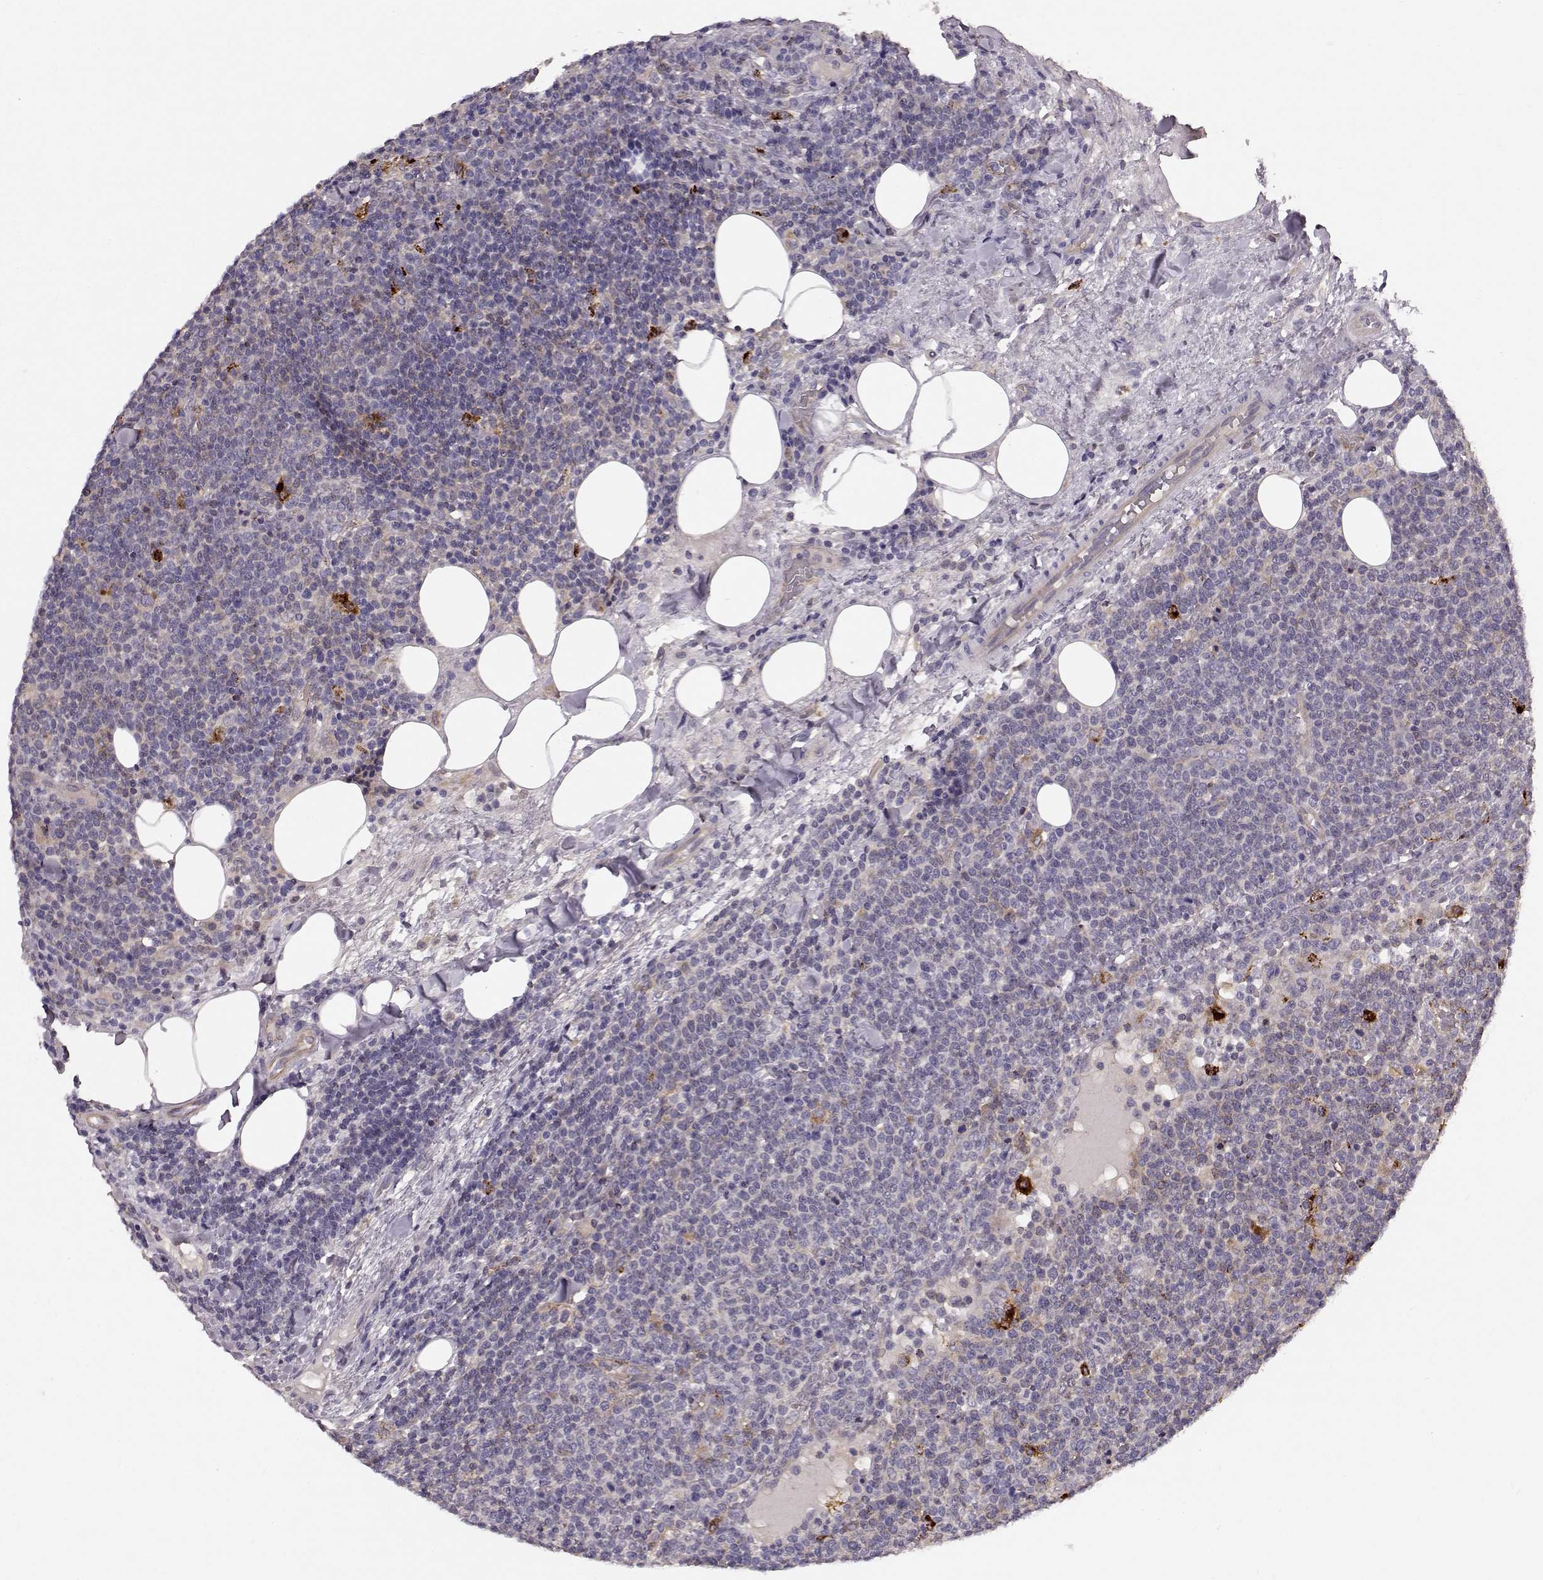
{"staining": {"intensity": "moderate", "quantity": "<25%", "location": "cytoplasmic/membranous"}, "tissue": "lymphoma", "cell_type": "Tumor cells", "image_type": "cancer", "snomed": [{"axis": "morphology", "description": "Malignant lymphoma, non-Hodgkin's type, High grade"}, {"axis": "topography", "description": "Lymph node"}], "caption": "Malignant lymphoma, non-Hodgkin's type (high-grade) tissue displays moderate cytoplasmic/membranous expression in approximately <25% of tumor cells (Stains: DAB in brown, nuclei in blue, Microscopy: brightfield microscopy at high magnification).", "gene": "CCNF", "patient": {"sex": "male", "age": 61}}